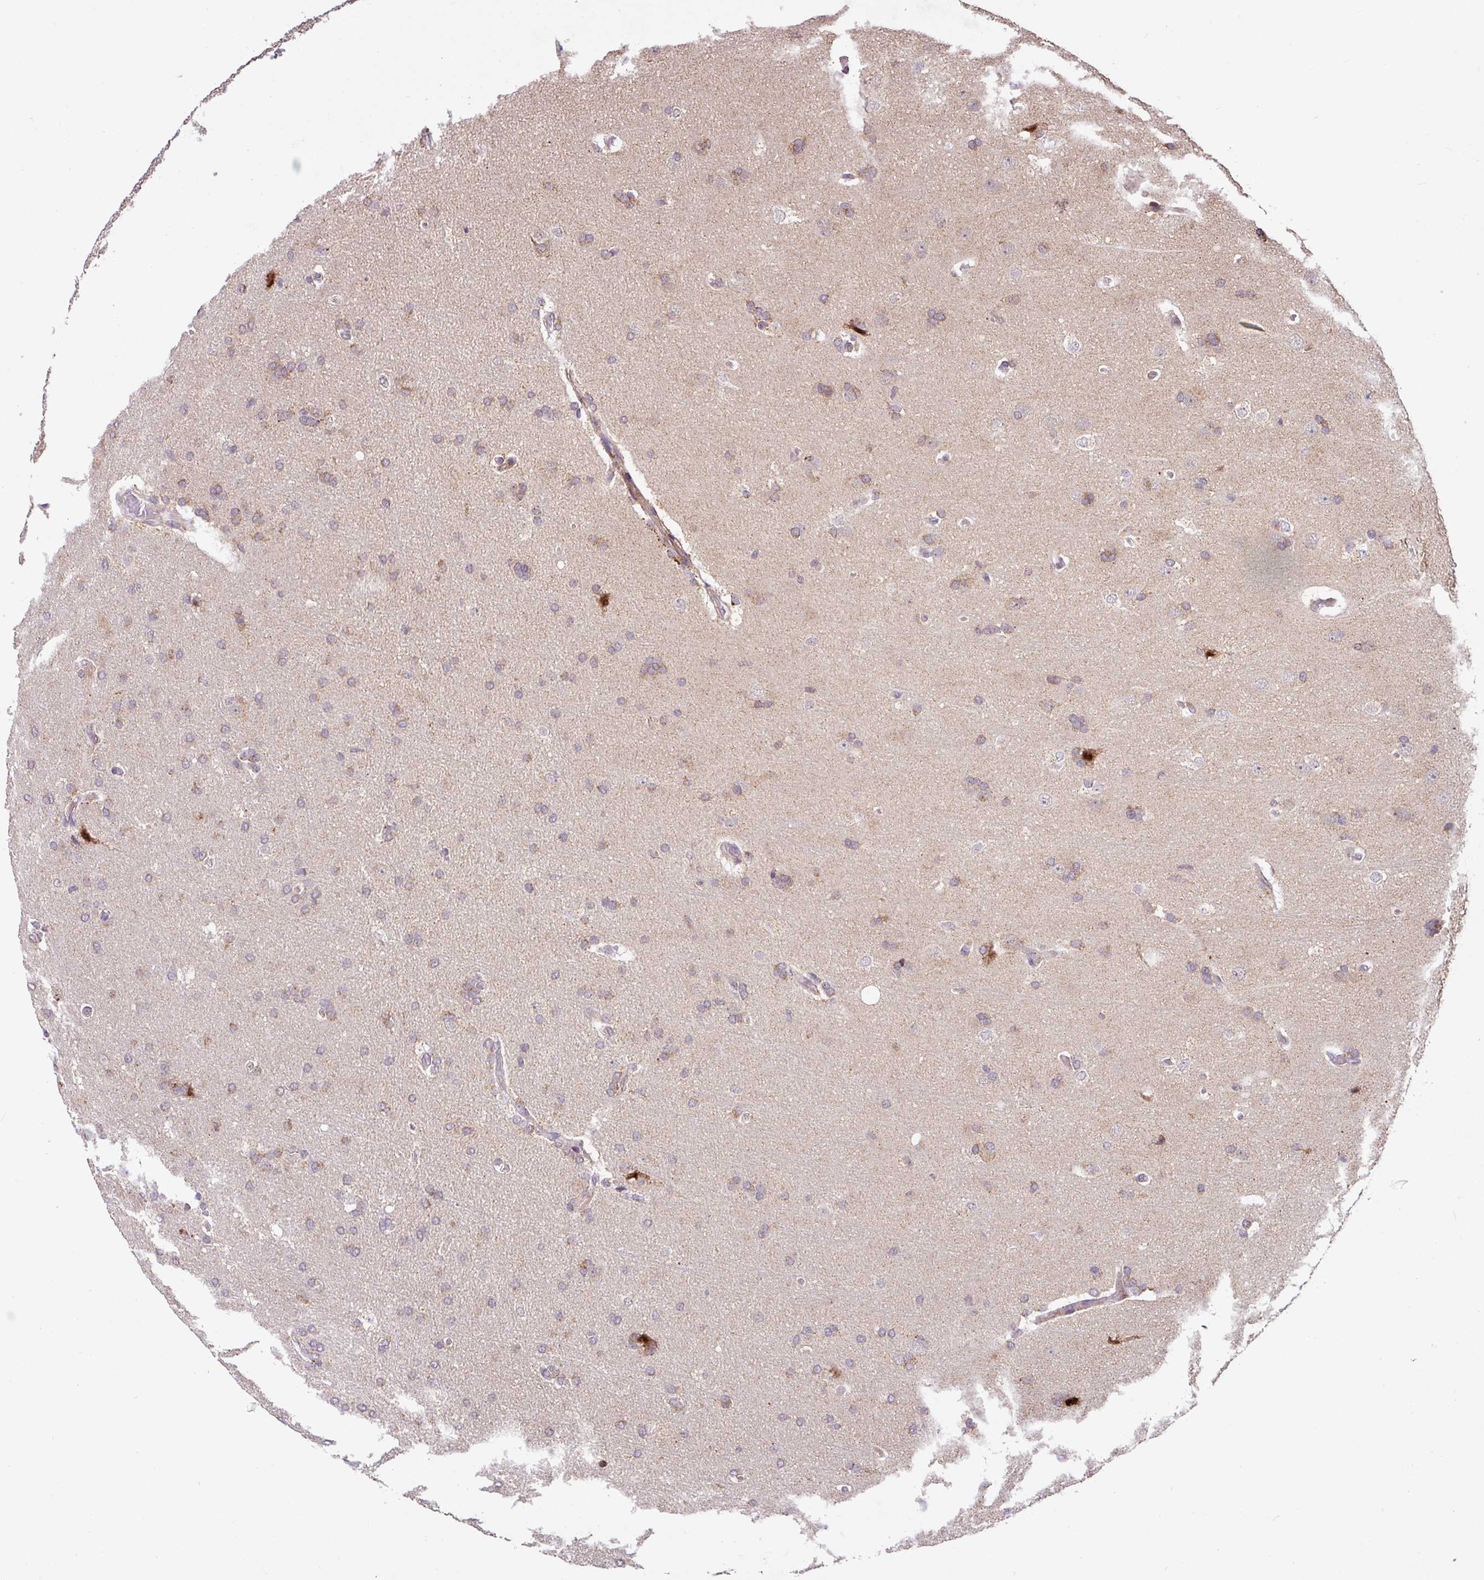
{"staining": {"intensity": "weak", "quantity": ">75%", "location": "cytoplasmic/membranous"}, "tissue": "glioma", "cell_type": "Tumor cells", "image_type": "cancer", "snomed": [{"axis": "morphology", "description": "Glioma, malignant, High grade"}, {"axis": "topography", "description": "Brain"}], "caption": "A micrograph of human glioma stained for a protein demonstrates weak cytoplasmic/membranous brown staining in tumor cells. (IHC, brightfield microscopy, high magnification).", "gene": "SARS2", "patient": {"sex": "male", "age": 56}}